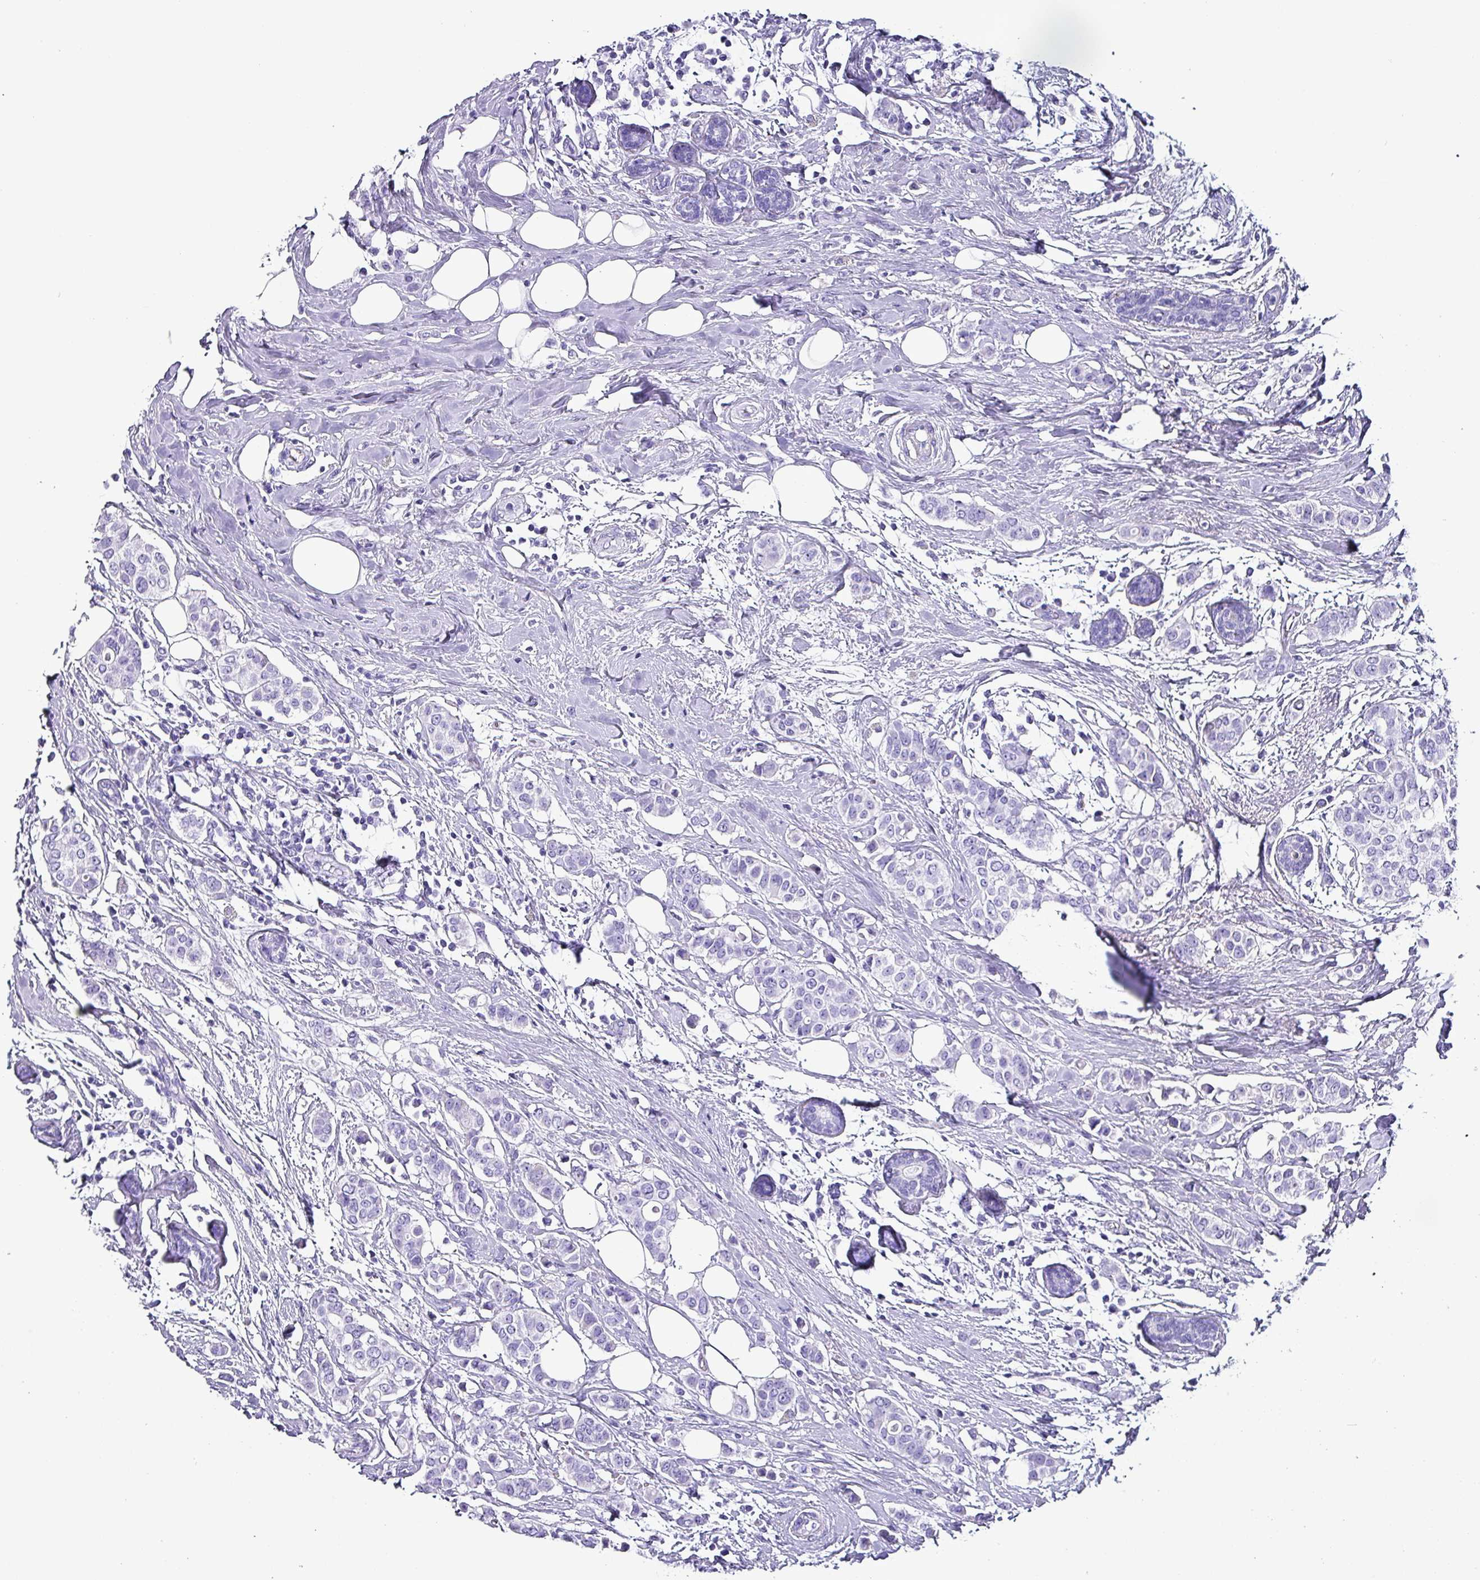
{"staining": {"intensity": "strong", "quantity": "<25%", "location": "cytoplasmic/membranous"}, "tissue": "breast cancer", "cell_type": "Tumor cells", "image_type": "cancer", "snomed": [{"axis": "morphology", "description": "Lobular carcinoma"}, {"axis": "topography", "description": "Breast"}], "caption": "Protein analysis of breast cancer (lobular carcinoma) tissue displays strong cytoplasmic/membranous staining in about <25% of tumor cells.", "gene": "KRT6C", "patient": {"sex": "female", "age": 51}}